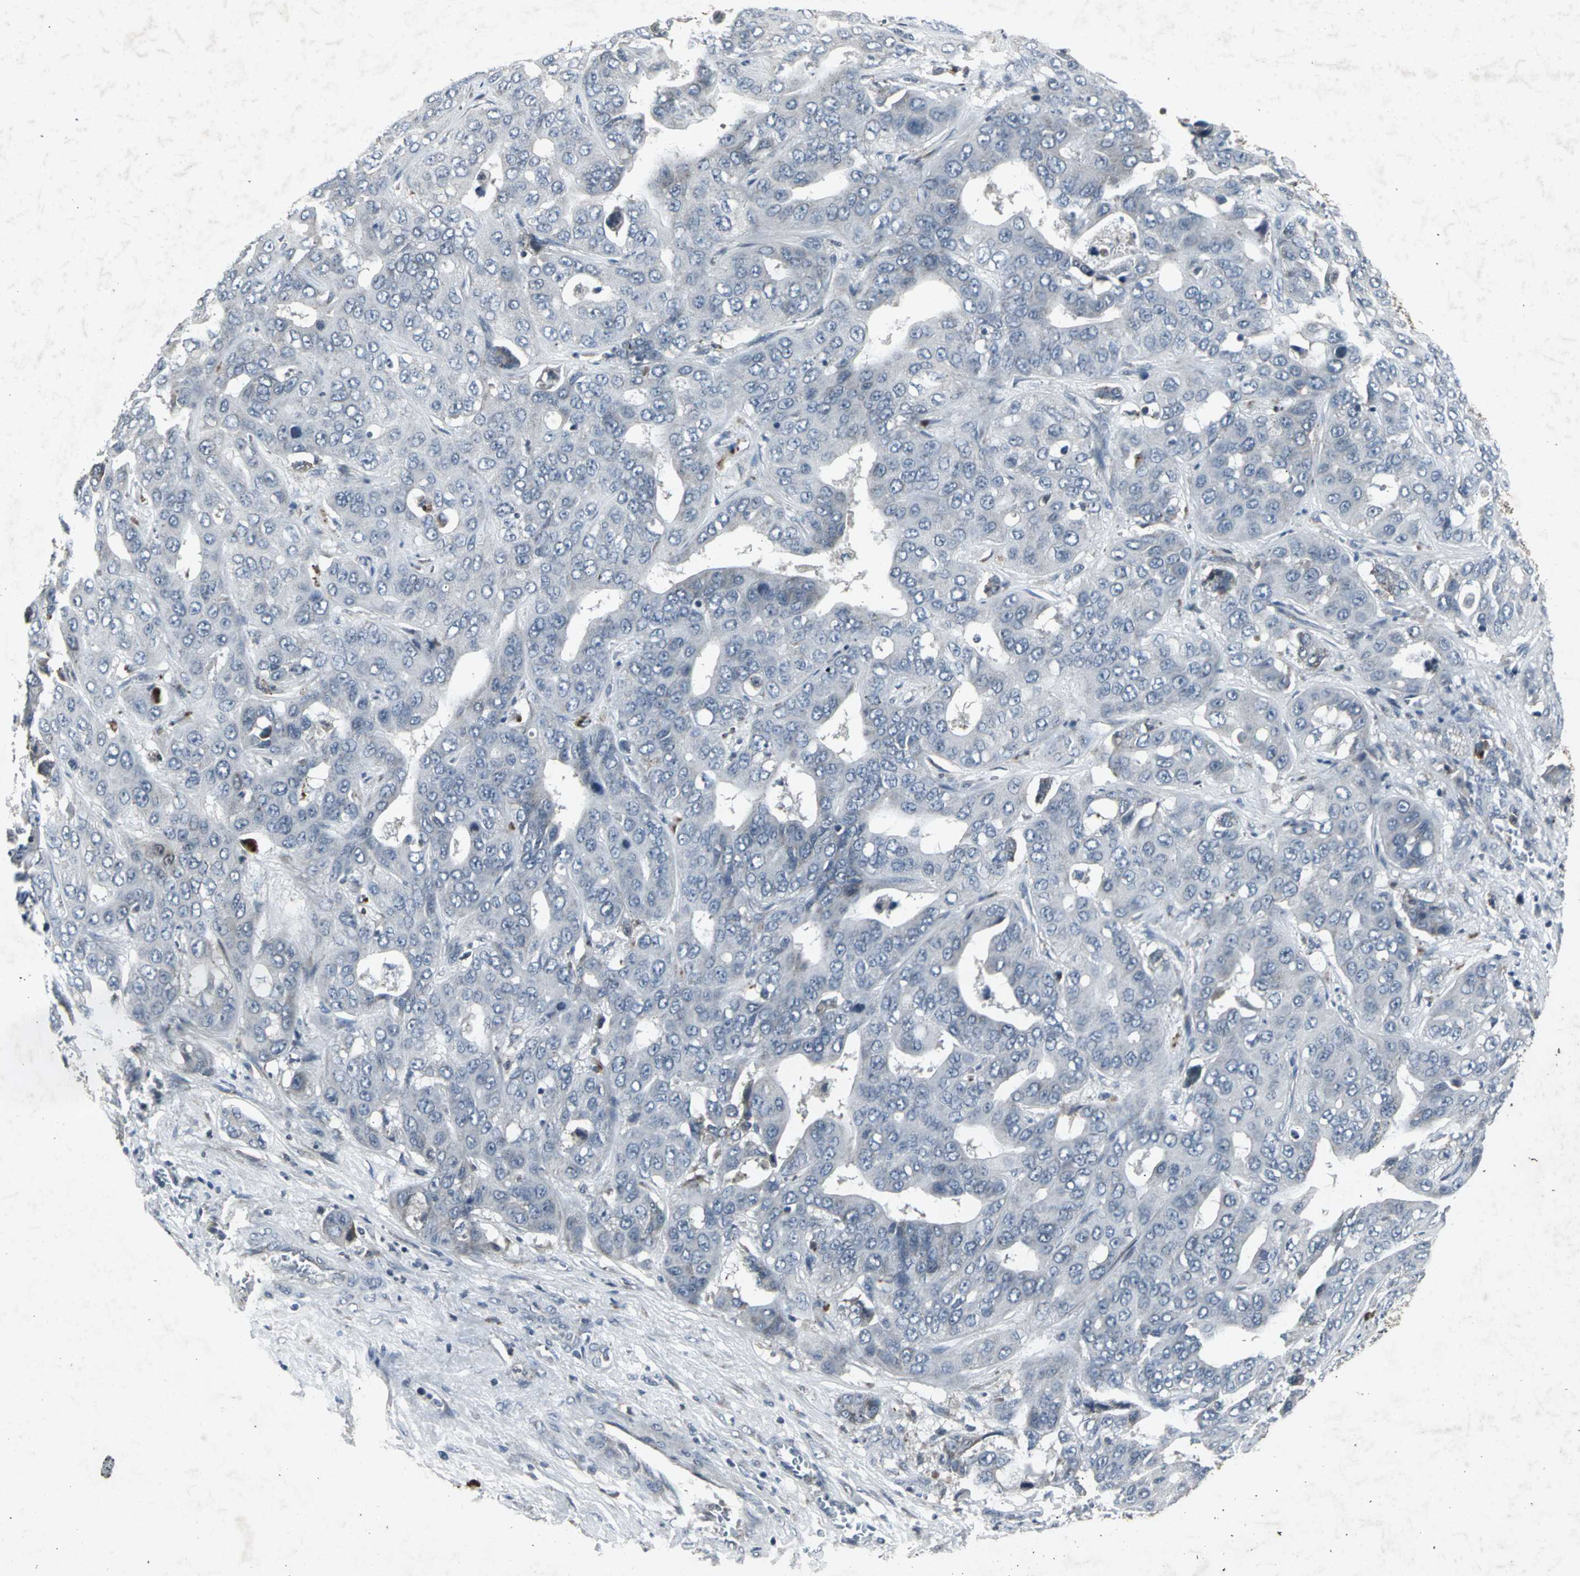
{"staining": {"intensity": "negative", "quantity": "none", "location": "none"}, "tissue": "liver cancer", "cell_type": "Tumor cells", "image_type": "cancer", "snomed": [{"axis": "morphology", "description": "Cholangiocarcinoma"}, {"axis": "topography", "description": "Liver"}], "caption": "Immunohistochemistry histopathology image of neoplastic tissue: human liver cancer stained with DAB (3,3'-diaminobenzidine) demonstrates no significant protein positivity in tumor cells.", "gene": "BMP4", "patient": {"sex": "female", "age": 52}}